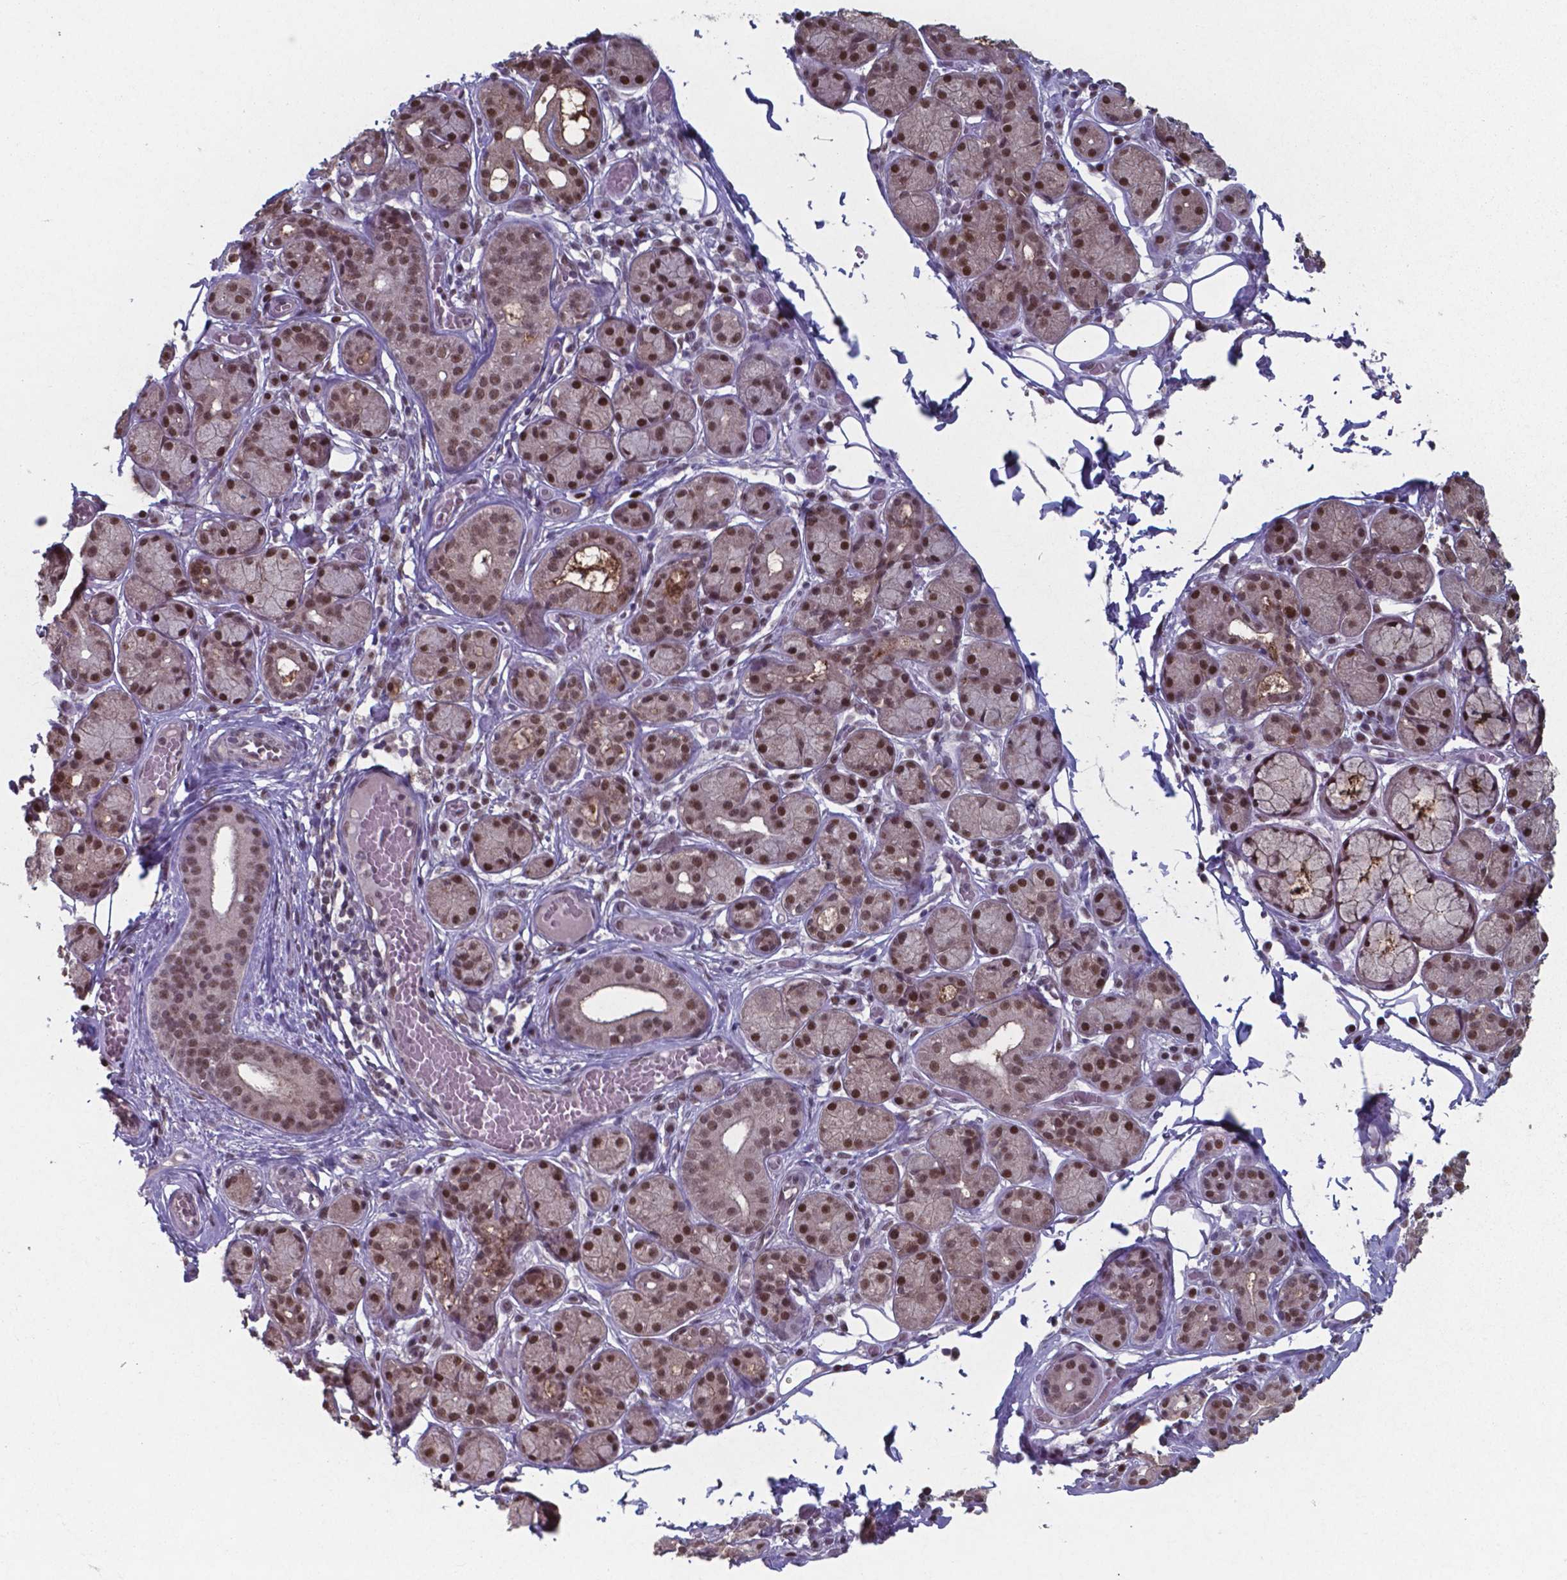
{"staining": {"intensity": "strong", "quantity": ">75%", "location": "nuclear"}, "tissue": "salivary gland", "cell_type": "Glandular cells", "image_type": "normal", "snomed": [{"axis": "morphology", "description": "Normal tissue, NOS"}, {"axis": "topography", "description": "Salivary gland"}, {"axis": "topography", "description": "Peripheral nerve tissue"}], "caption": "About >75% of glandular cells in normal human salivary gland display strong nuclear protein positivity as visualized by brown immunohistochemical staining.", "gene": "UBA1", "patient": {"sex": "male", "age": 71}}